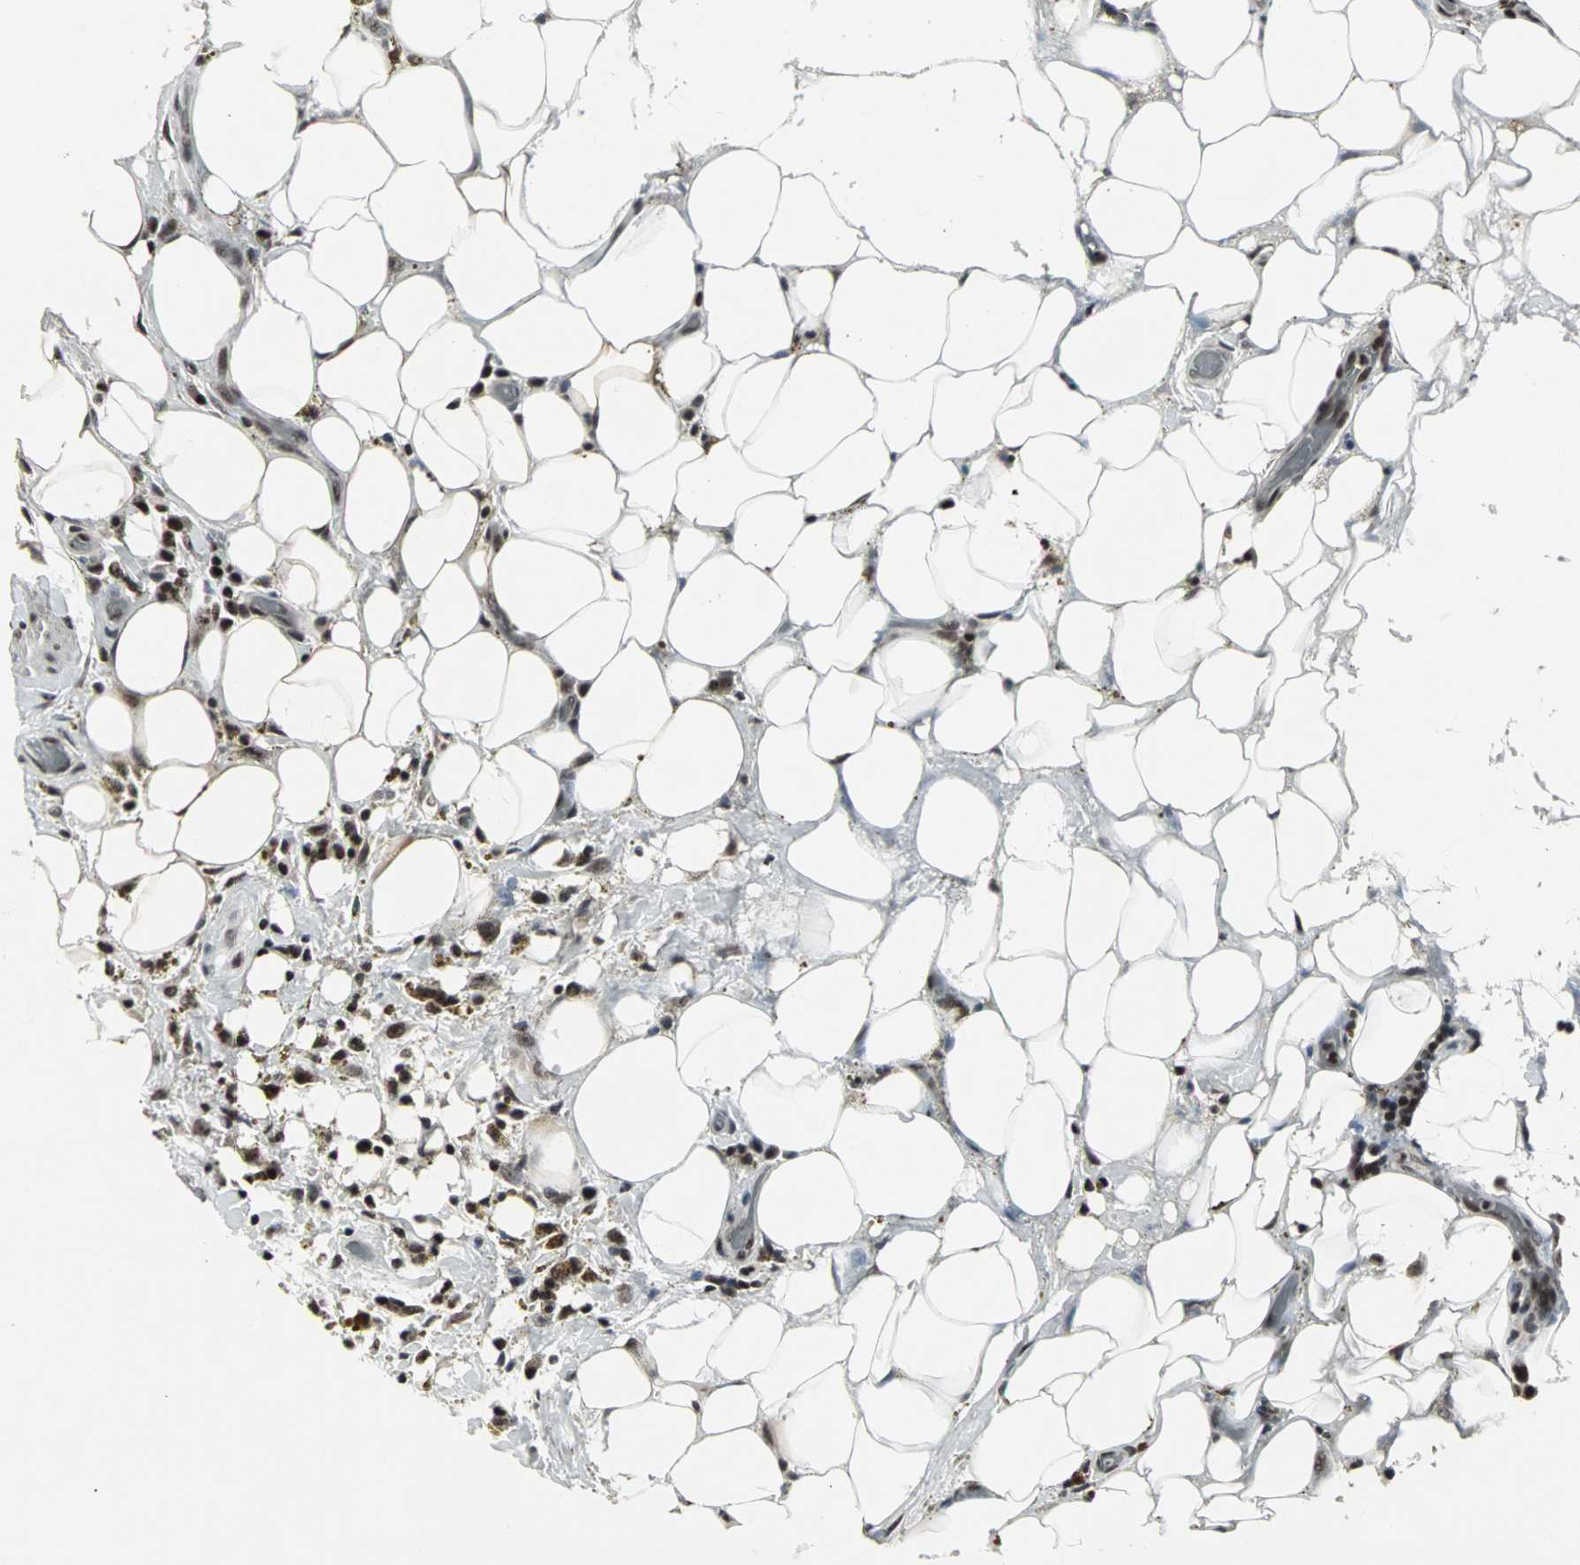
{"staining": {"intensity": "strong", "quantity": ">75%", "location": "nuclear"}, "tissue": "thyroid cancer", "cell_type": "Tumor cells", "image_type": "cancer", "snomed": [{"axis": "morphology", "description": "Papillary adenocarcinoma, NOS"}, {"axis": "topography", "description": "Thyroid gland"}], "caption": "About >75% of tumor cells in human thyroid papillary adenocarcinoma show strong nuclear protein staining as visualized by brown immunohistochemical staining.", "gene": "PNKP", "patient": {"sex": "male", "age": 77}}